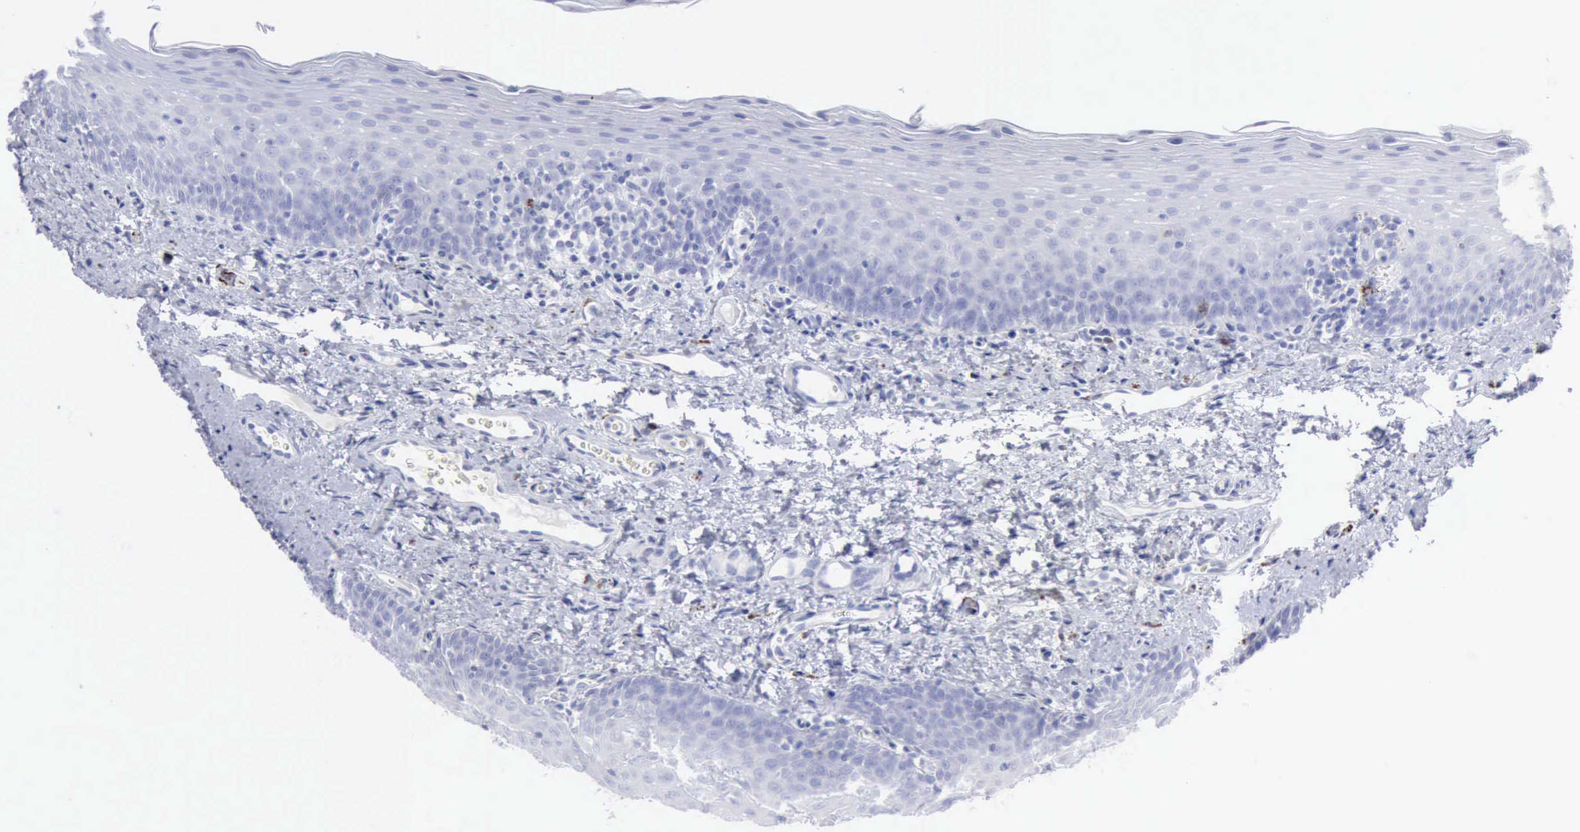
{"staining": {"intensity": "negative", "quantity": "none", "location": "none"}, "tissue": "oral mucosa", "cell_type": "Squamous epithelial cells", "image_type": "normal", "snomed": [{"axis": "morphology", "description": "Normal tissue, NOS"}, {"axis": "topography", "description": "Oral tissue"}], "caption": "The immunohistochemistry micrograph has no significant positivity in squamous epithelial cells of oral mucosa. The staining was performed using DAB (3,3'-diaminobenzidine) to visualize the protein expression in brown, while the nuclei were stained in blue with hematoxylin (Magnification: 20x).", "gene": "NCAM1", "patient": {"sex": "male", "age": 20}}